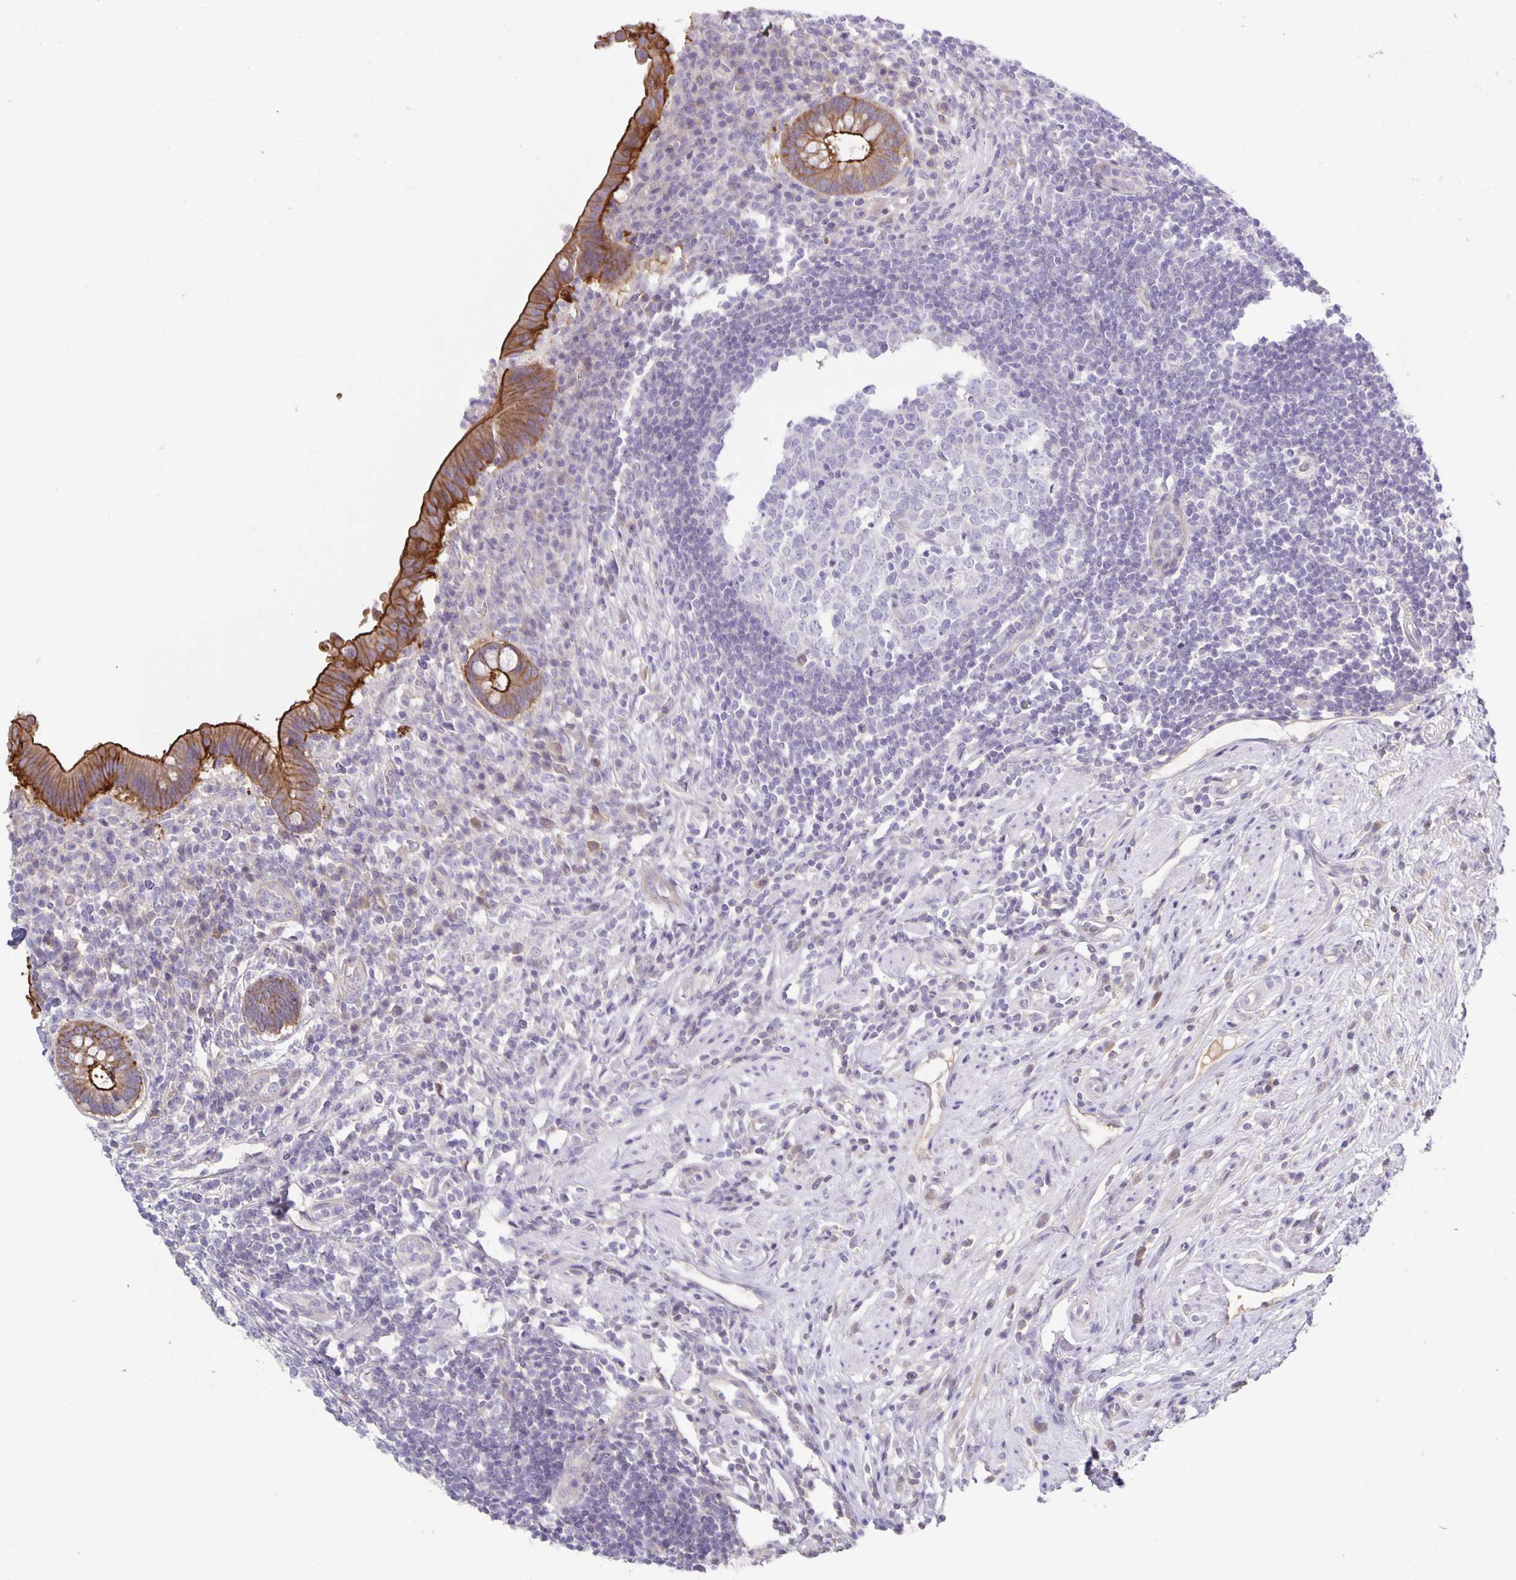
{"staining": {"intensity": "strong", "quantity": ">75%", "location": "cytoplasmic/membranous"}, "tissue": "appendix", "cell_type": "Glandular cells", "image_type": "normal", "snomed": [{"axis": "morphology", "description": "Normal tissue, NOS"}, {"axis": "topography", "description": "Appendix"}], "caption": "Immunohistochemical staining of unremarkable appendix exhibits >75% levels of strong cytoplasmic/membranous protein expression in about >75% of glandular cells.", "gene": "PTPN3", "patient": {"sex": "female", "age": 56}}